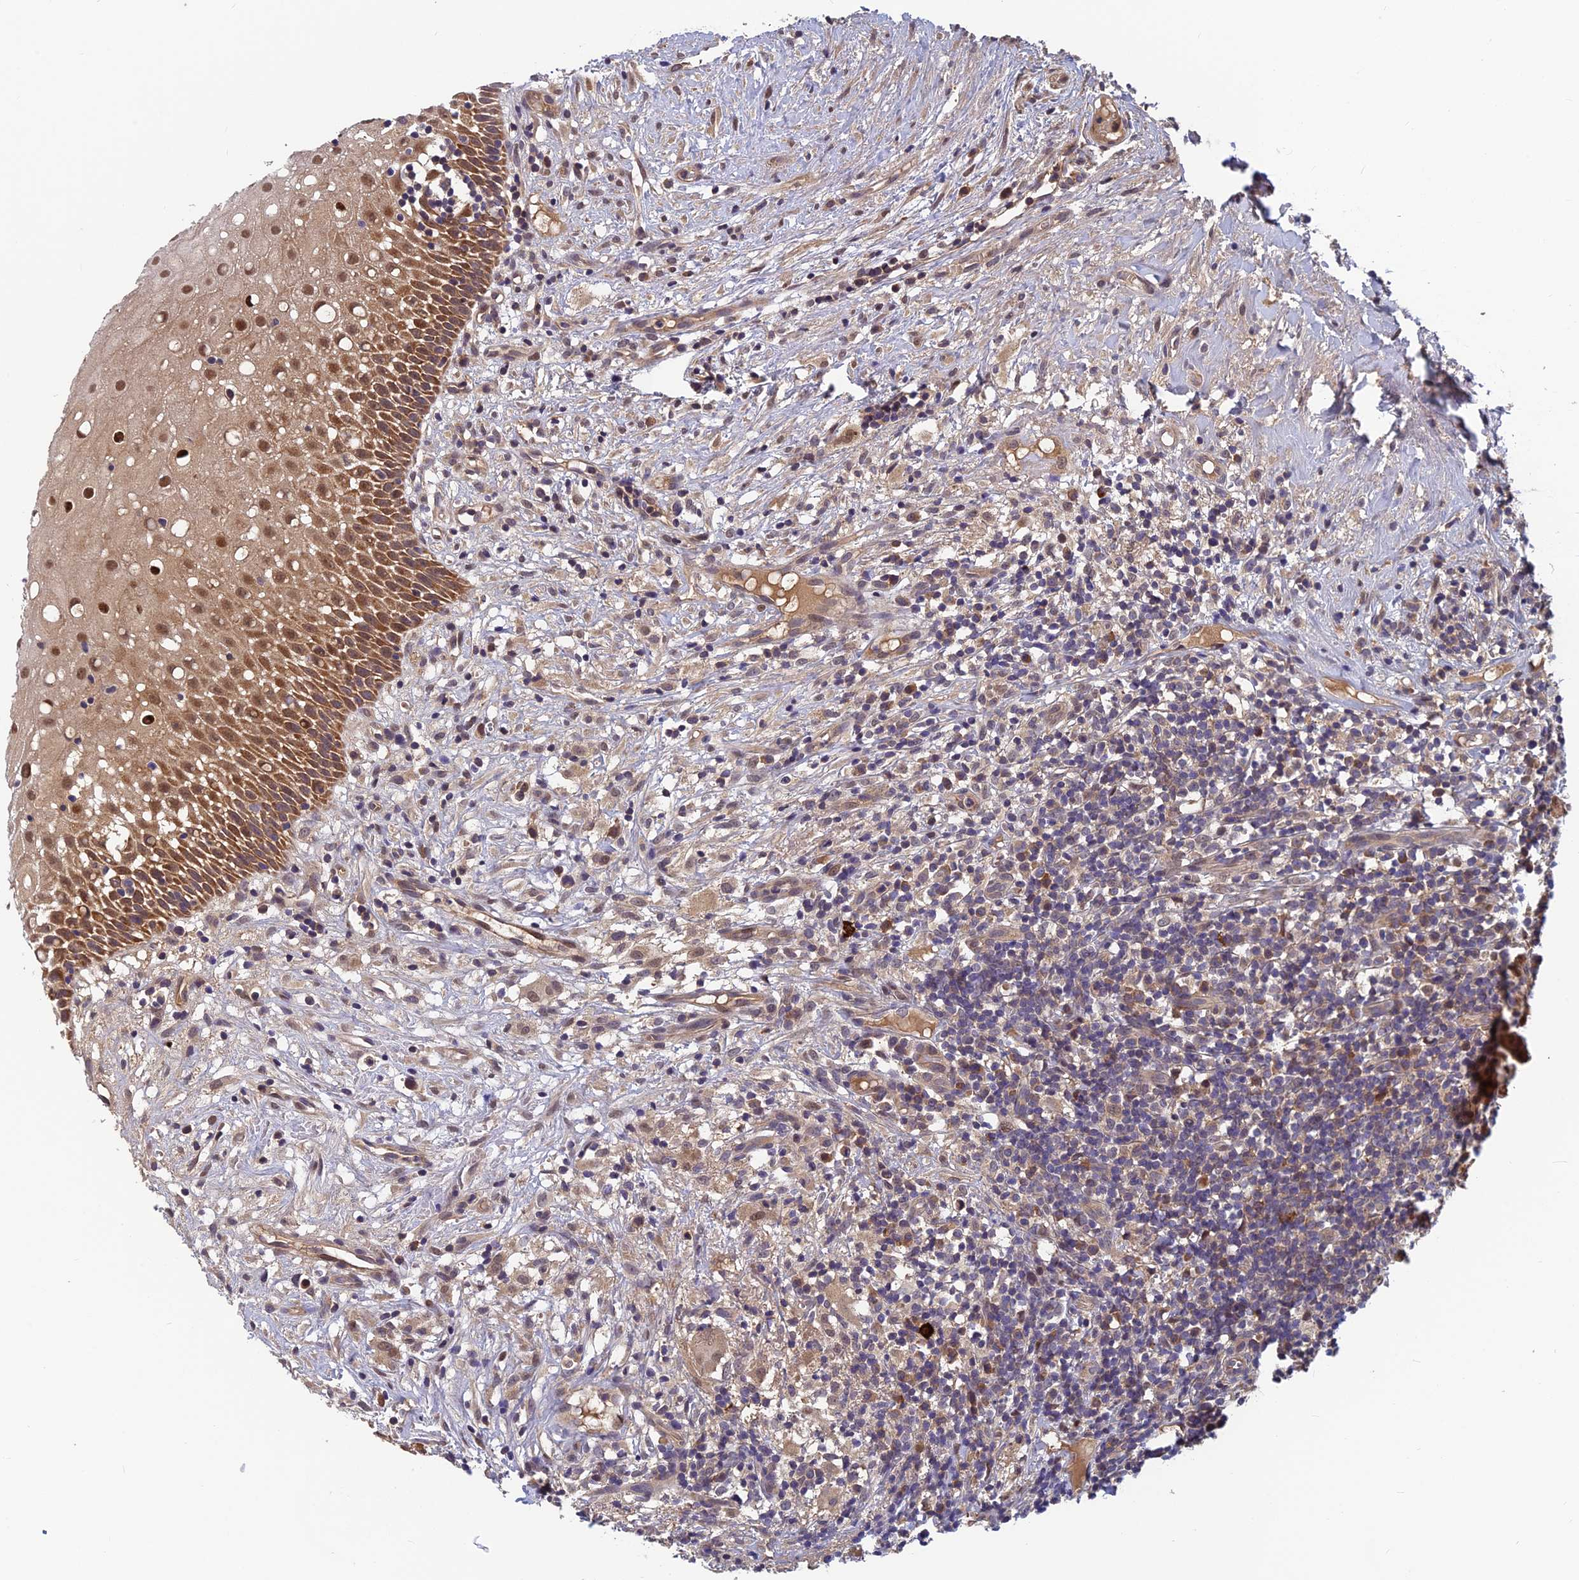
{"staining": {"intensity": "moderate", "quantity": ">75%", "location": "cytoplasmic/membranous,nuclear"}, "tissue": "oral mucosa", "cell_type": "Squamous epithelial cells", "image_type": "normal", "snomed": [{"axis": "morphology", "description": "Normal tissue, NOS"}, {"axis": "topography", "description": "Oral tissue"}], "caption": "A brown stain labels moderate cytoplasmic/membranous,nuclear staining of a protein in squamous epithelial cells of unremarkable oral mucosa. (IHC, brightfield microscopy, high magnification).", "gene": "CCDC15", "patient": {"sex": "female", "age": 69}}